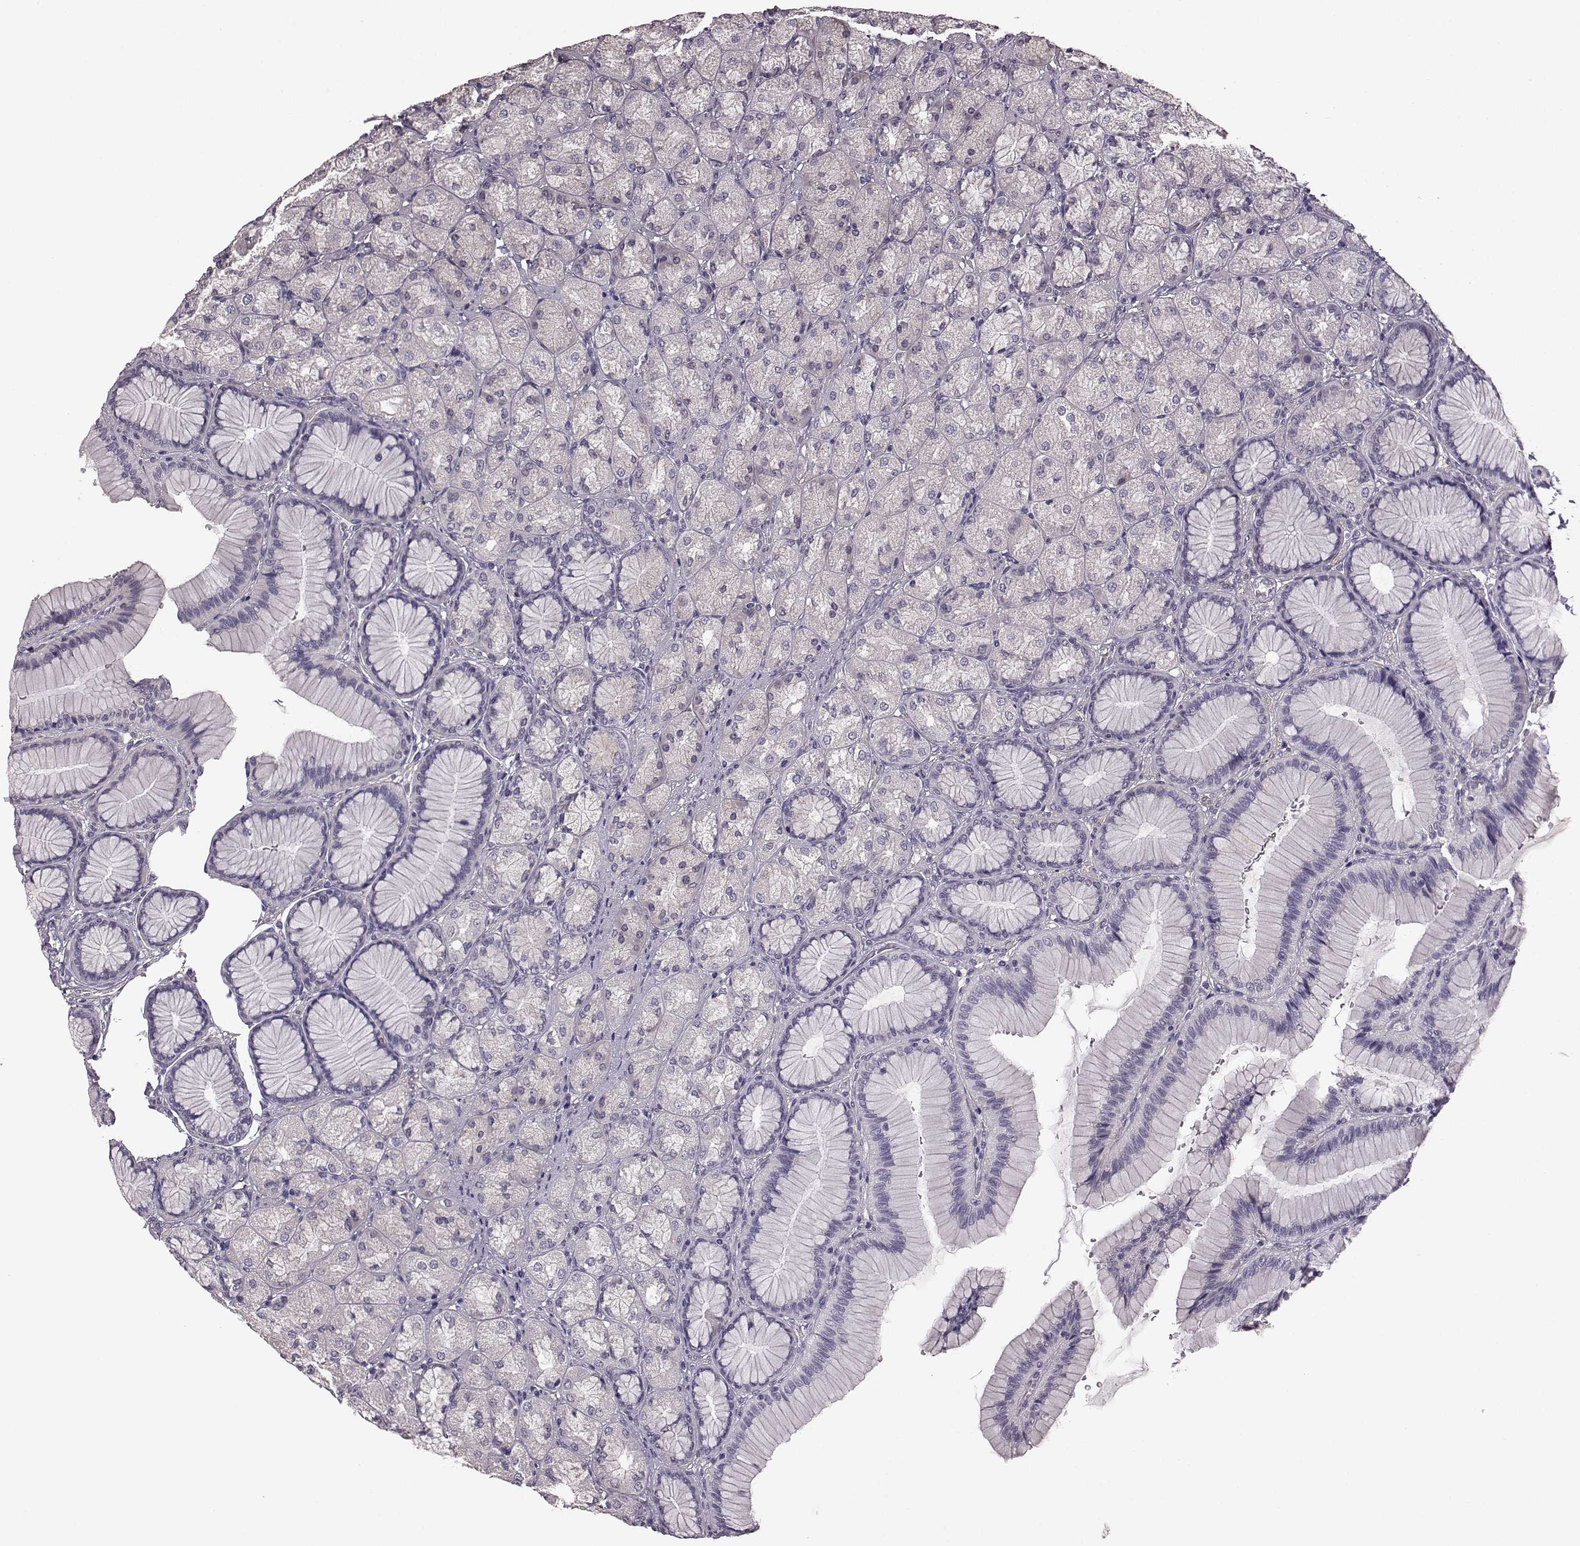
{"staining": {"intensity": "negative", "quantity": "none", "location": "none"}, "tissue": "stomach", "cell_type": "Glandular cells", "image_type": "normal", "snomed": [{"axis": "morphology", "description": "Normal tissue, NOS"}, {"axis": "morphology", "description": "Adenocarcinoma, NOS"}, {"axis": "morphology", "description": "Adenocarcinoma, High grade"}, {"axis": "topography", "description": "Stomach, upper"}, {"axis": "topography", "description": "Stomach"}], "caption": "High power microscopy histopathology image of an immunohistochemistry (IHC) photomicrograph of normal stomach, revealing no significant expression in glandular cells.", "gene": "GRK1", "patient": {"sex": "female", "age": 65}}